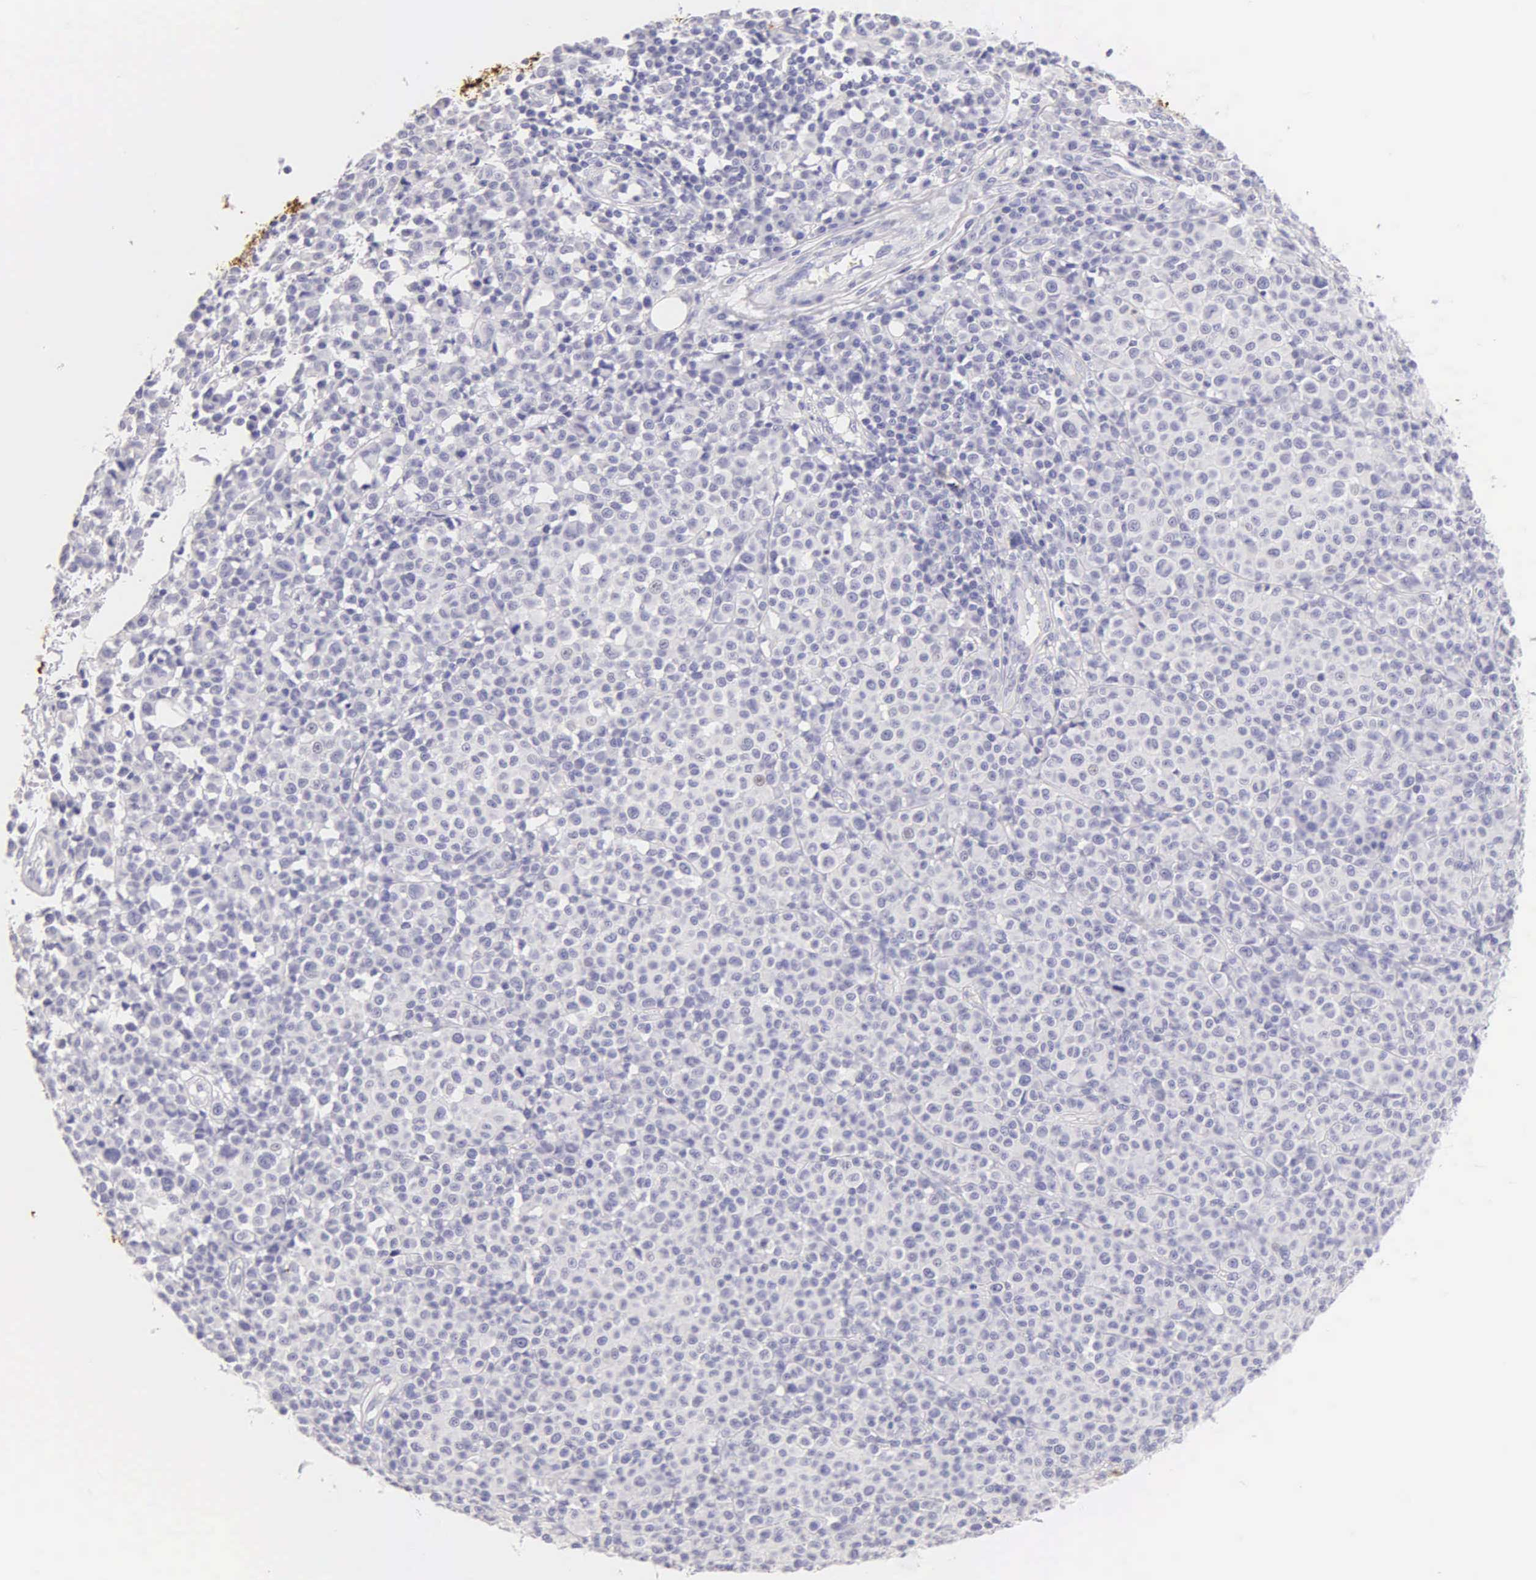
{"staining": {"intensity": "negative", "quantity": "none", "location": "none"}, "tissue": "melanoma", "cell_type": "Tumor cells", "image_type": "cancer", "snomed": [{"axis": "morphology", "description": "Malignant melanoma, Metastatic site"}, {"axis": "topography", "description": "Skin"}], "caption": "A photomicrograph of human malignant melanoma (metastatic site) is negative for staining in tumor cells.", "gene": "KRT17", "patient": {"sex": "male", "age": 32}}